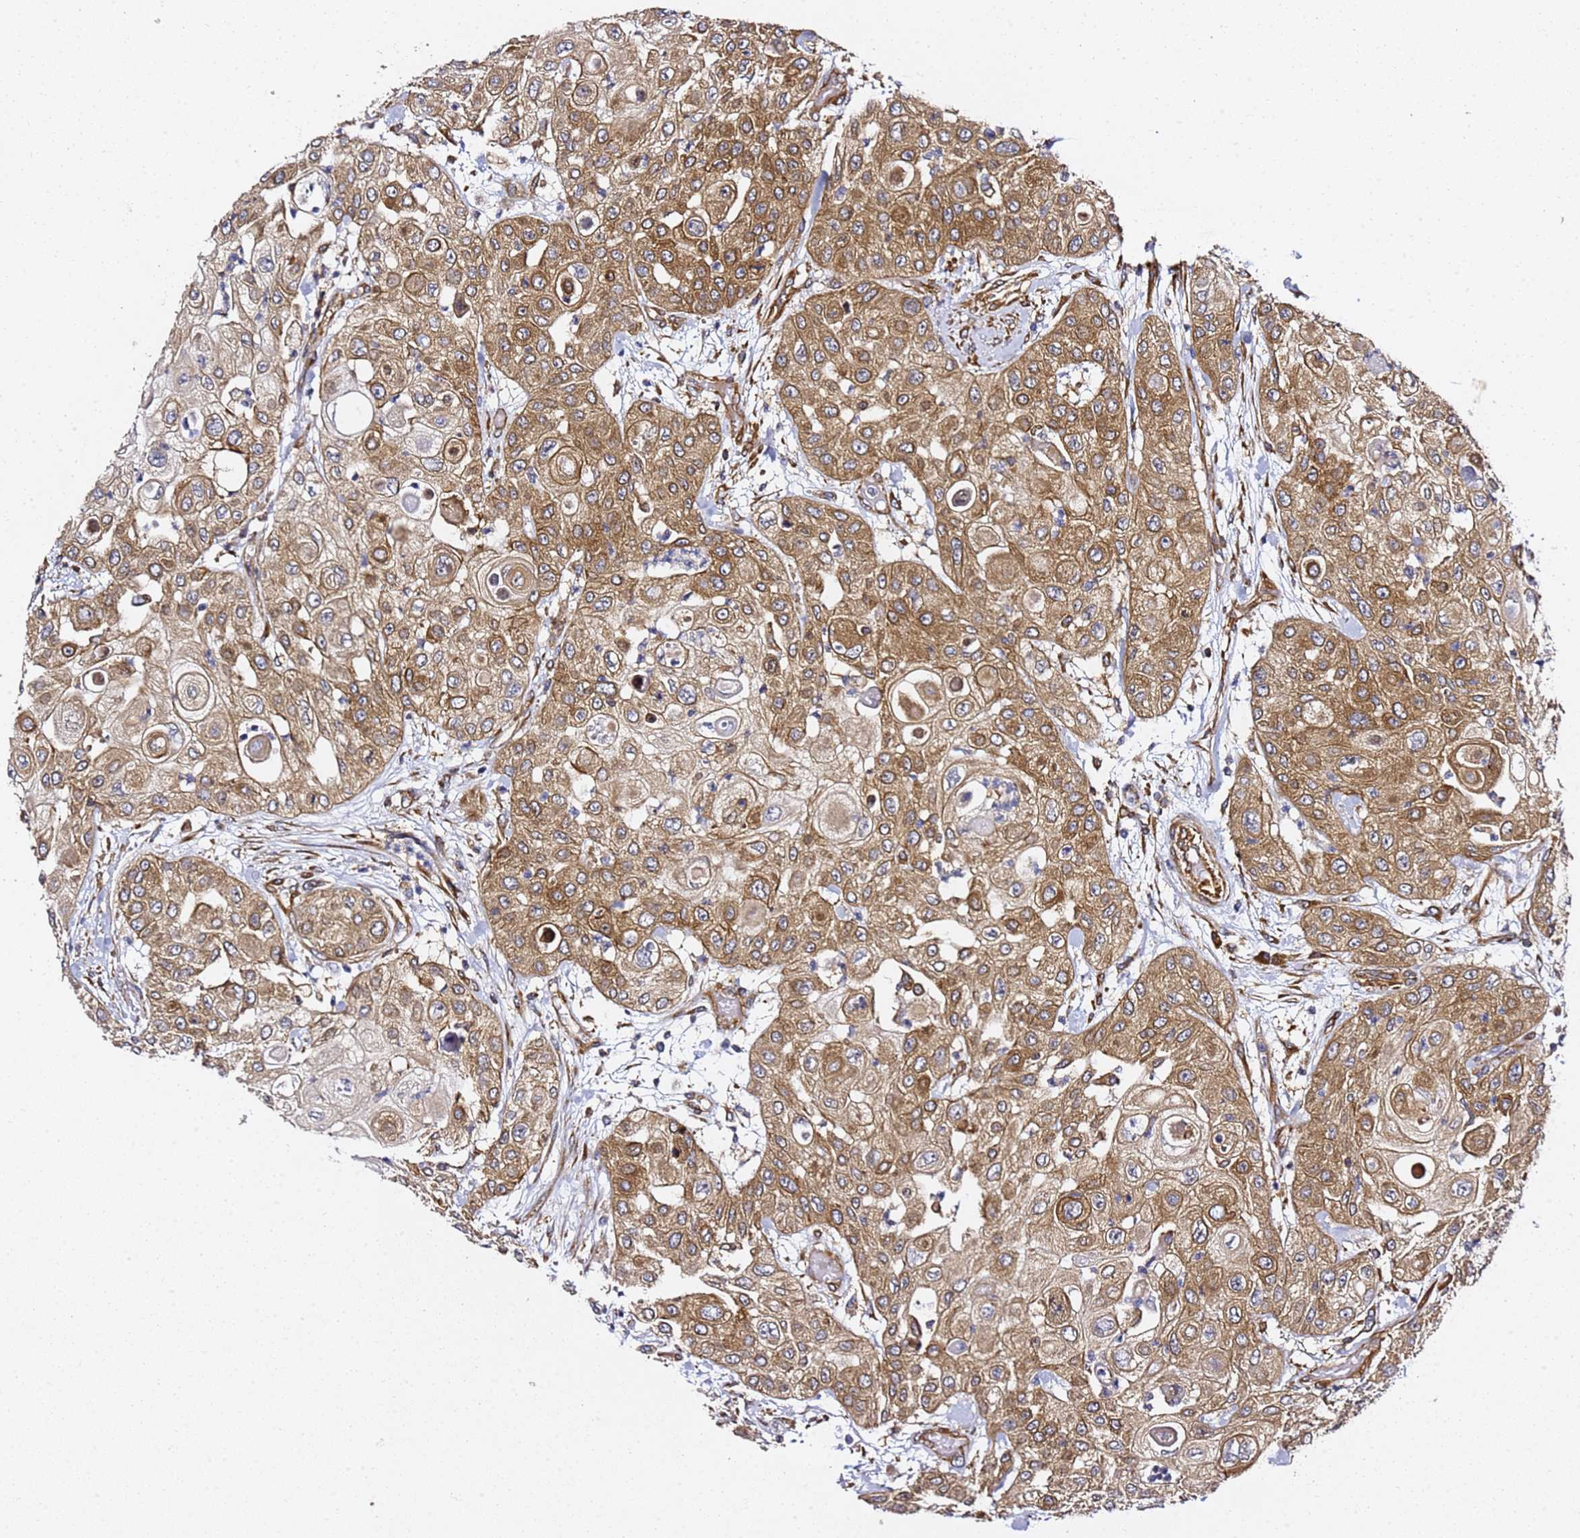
{"staining": {"intensity": "moderate", "quantity": ">75%", "location": "cytoplasmic/membranous"}, "tissue": "urothelial cancer", "cell_type": "Tumor cells", "image_type": "cancer", "snomed": [{"axis": "morphology", "description": "Urothelial carcinoma, High grade"}, {"axis": "topography", "description": "Urinary bladder"}], "caption": "Protein expression analysis of human urothelial cancer reveals moderate cytoplasmic/membranous positivity in about >75% of tumor cells. (DAB IHC, brown staining for protein, blue staining for nuclei).", "gene": "TPST1", "patient": {"sex": "female", "age": 79}}